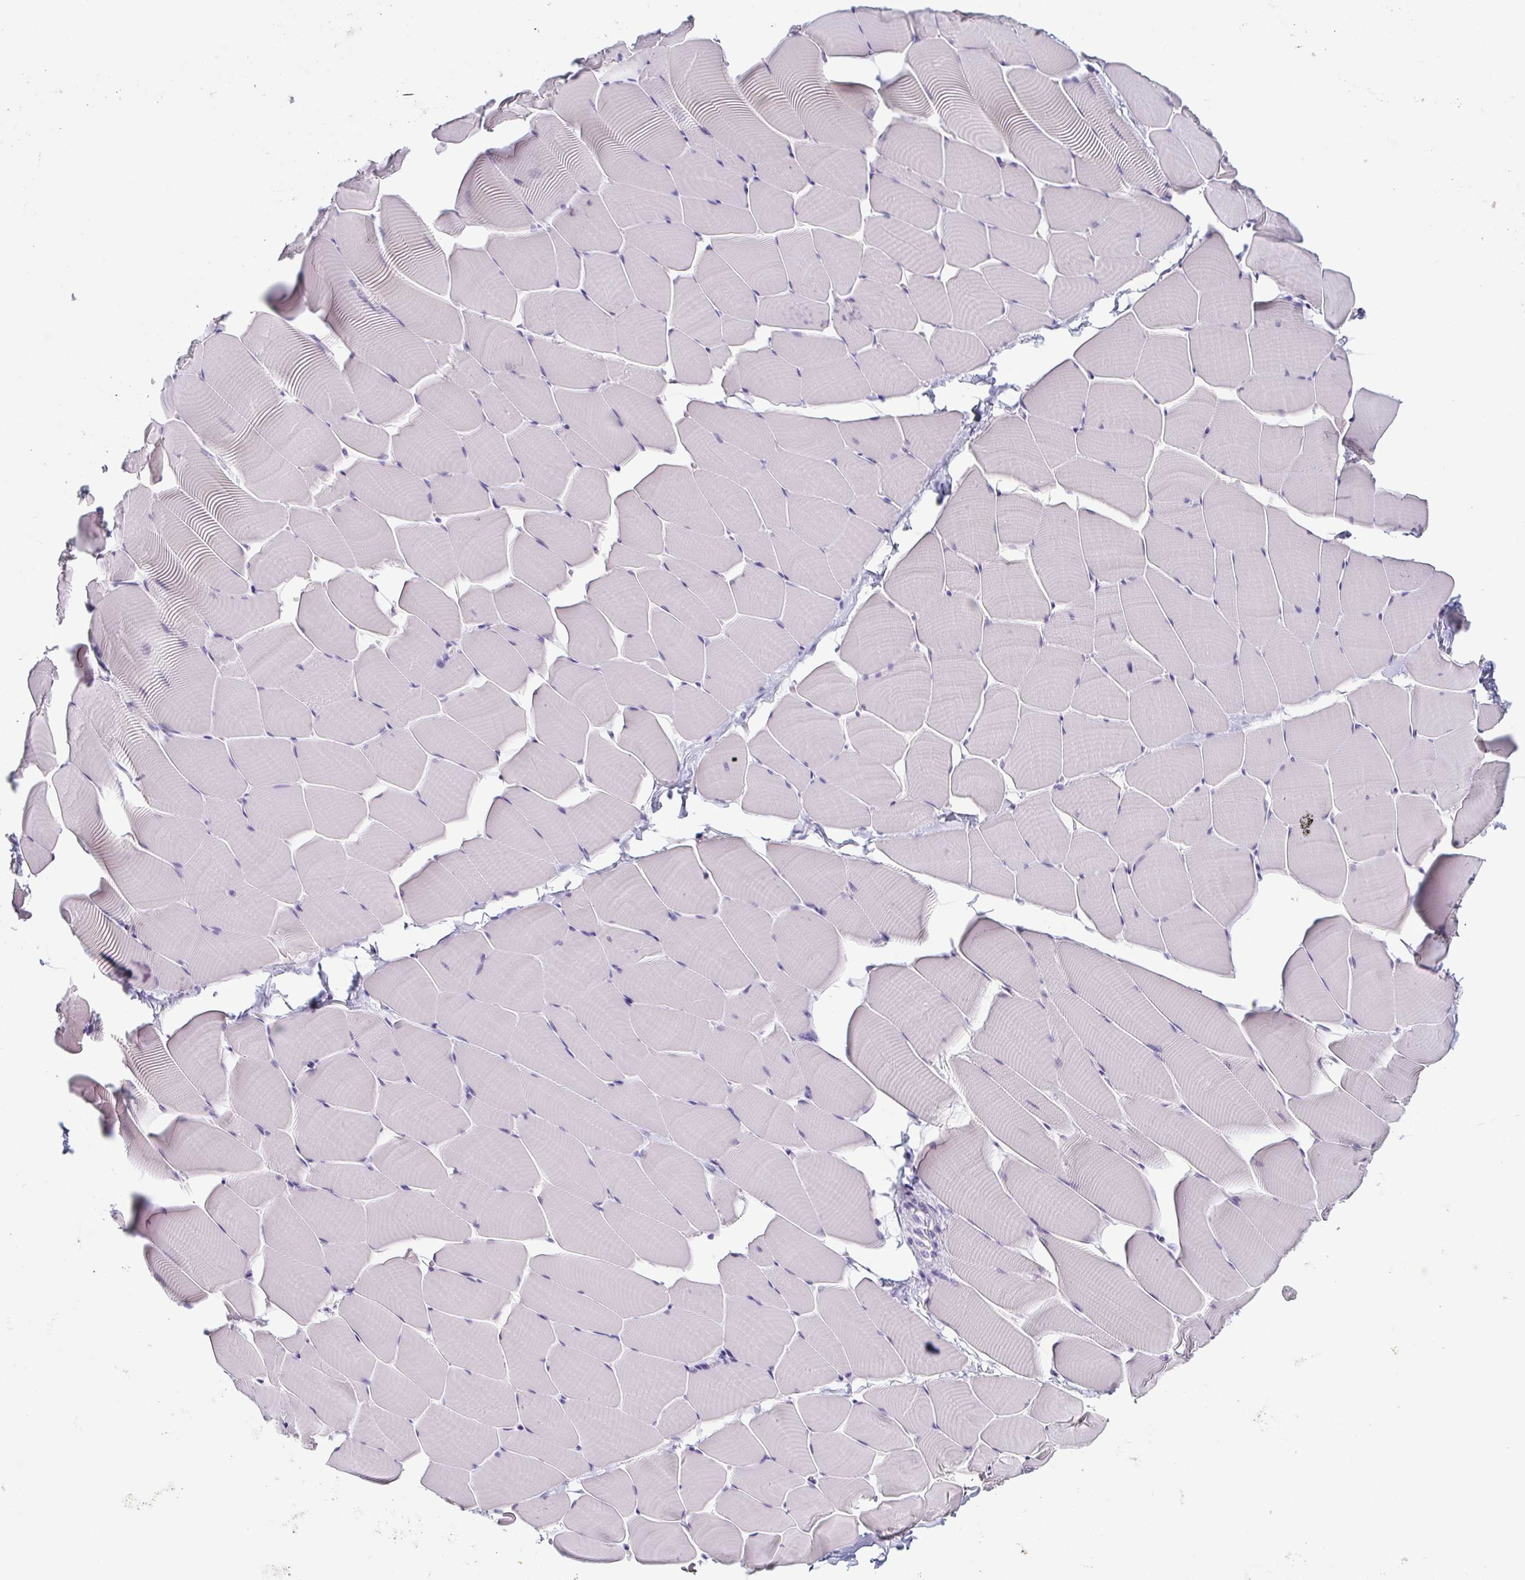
{"staining": {"intensity": "weak", "quantity": "<25%", "location": "cytoplasmic/membranous"}, "tissue": "skeletal muscle", "cell_type": "Myocytes", "image_type": "normal", "snomed": [{"axis": "morphology", "description": "Normal tissue, NOS"}, {"axis": "topography", "description": "Skeletal muscle"}], "caption": "Normal skeletal muscle was stained to show a protein in brown. There is no significant positivity in myocytes. (Immunohistochemistry, brightfield microscopy, high magnification).", "gene": "ITLN1", "patient": {"sex": "male", "age": 25}}